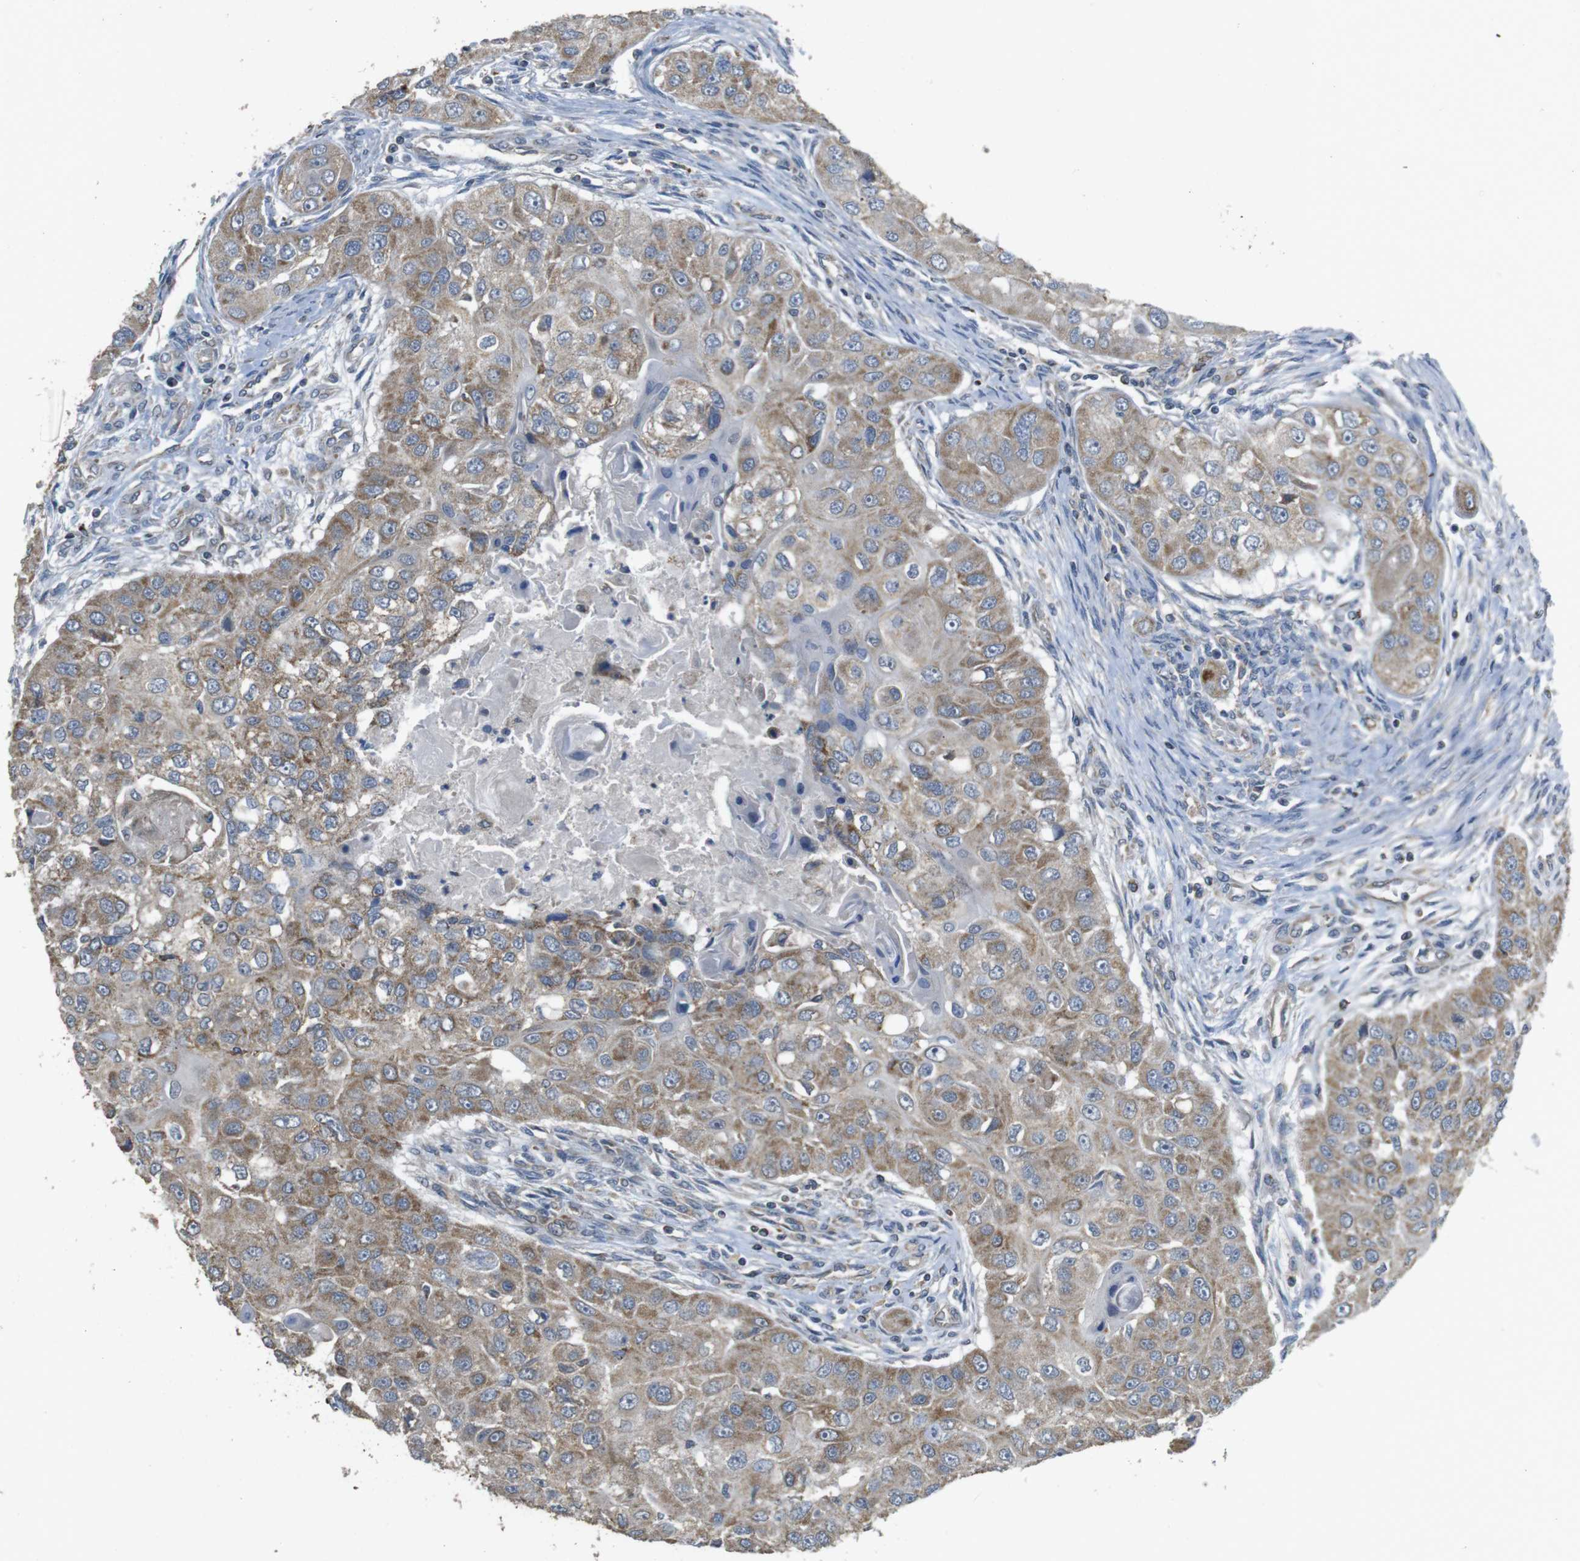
{"staining": {"intensity": "moderate", "quantity": ">75%", "location": "cytoplasmic/membranous"}, "tissue": "head and neck cancer", "cell_type": "Tumor cells", "image_type": "cancer", "snomed": [{"axis": "morphology", "description": "Normal tissue, NOS"}, {"axis": "morphology", "description": "Squamous cell carcinoma, NOS"}, {"axis": "topography", "description": "Skeletal muscle"}, {"axis": "topography", "description": "Head-Neck"}], "caption": "Protein staining exhibits moderate cytoplasmic/membranous expression in about >75% of tumor cells in squamous cell carcinoma (head and neck).", "gene": "CALHM2", "patient": {"sex": "male", "age": 51}}